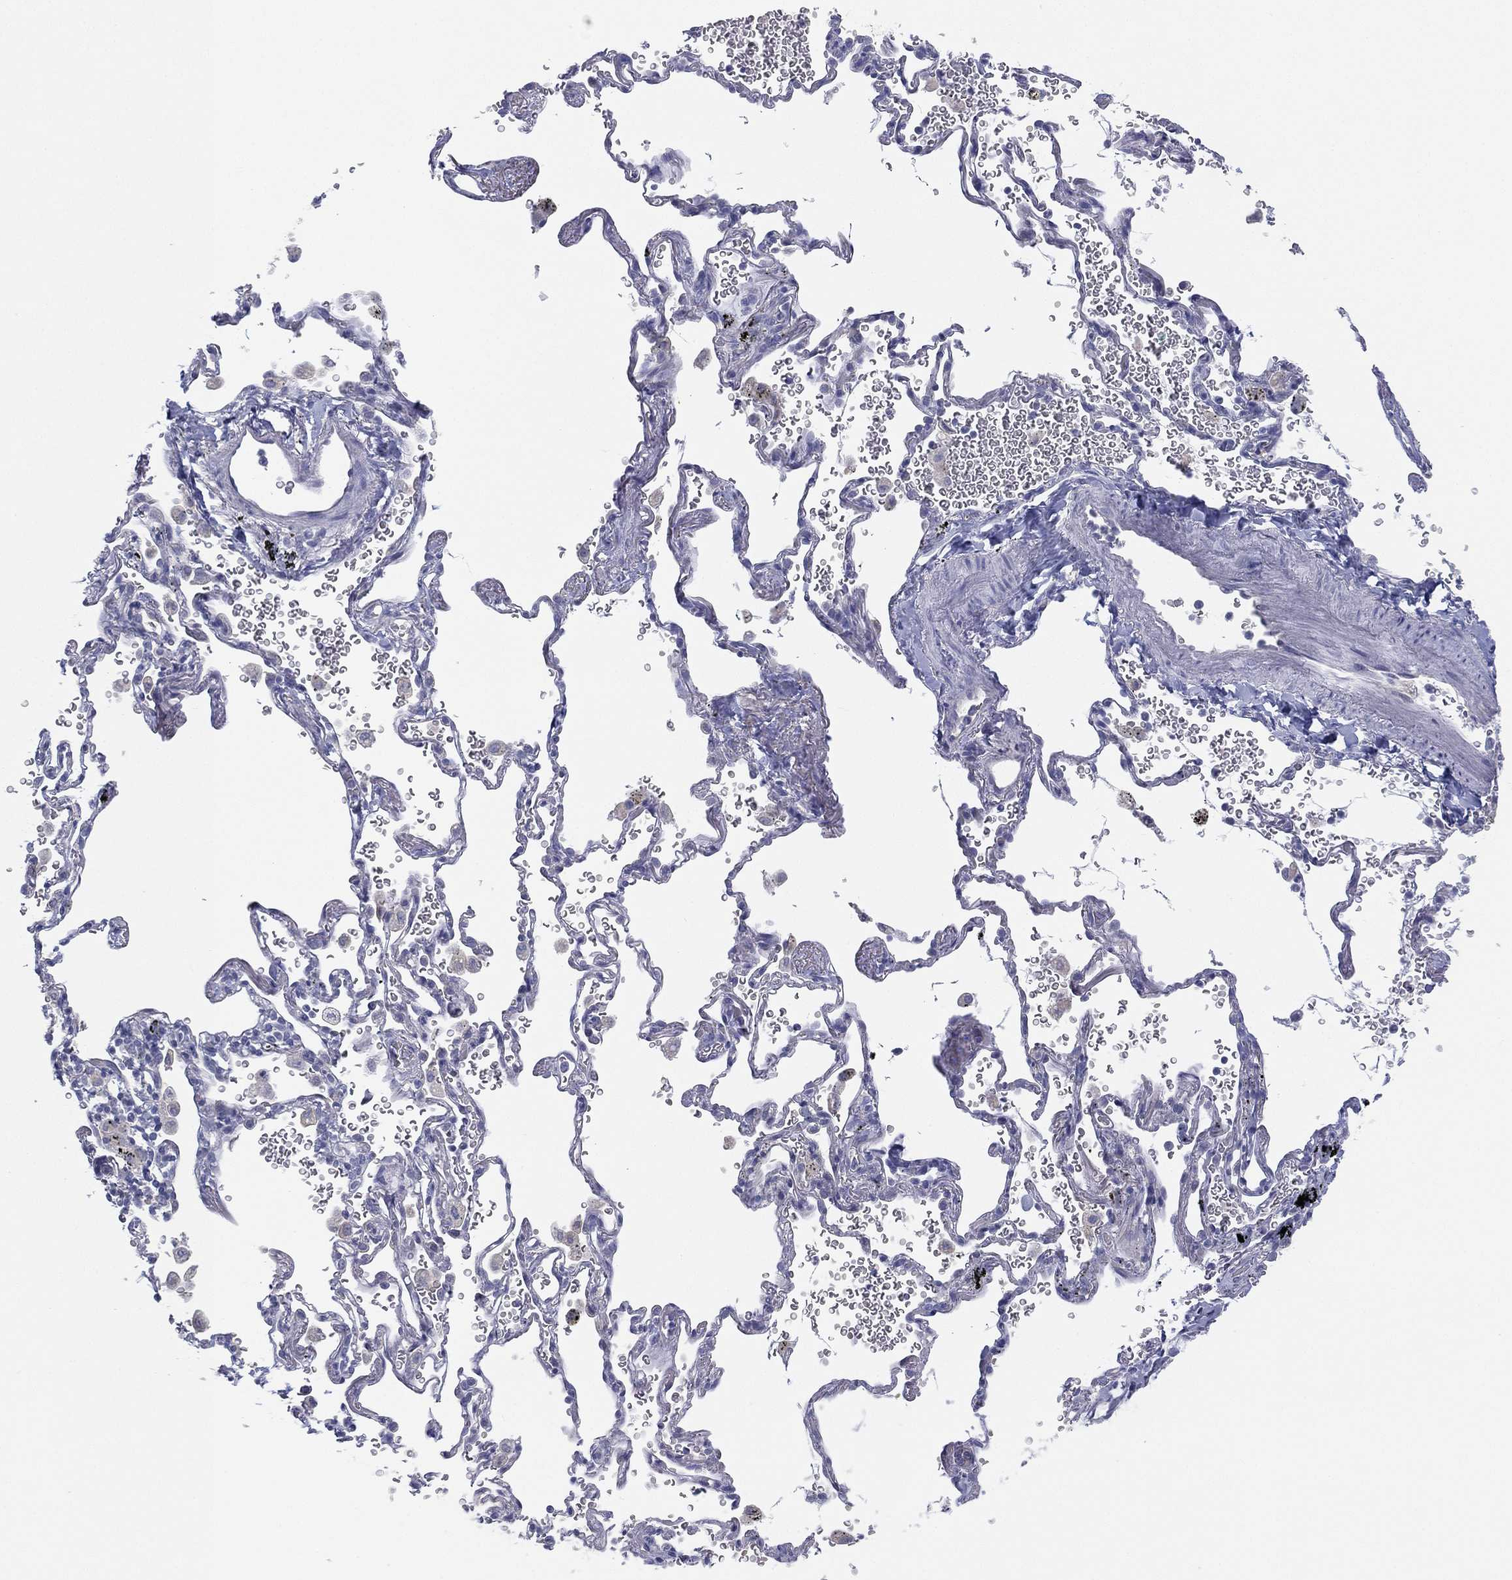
{"staining": {"intensity": "negative", "quantity": "none", "location": "none"}, "tissue": "soft tissue", "cell_type": "Fibroblasts", "image_type": "normal", "snomed": [{"axis": "morphology", "description": "Normal tissue, NOS"}, {"axis": "morphology", "description": "Adenocarcinoma, NOS"}, {"axis": "topography", "description": "Cartilage tissue"}, {"axis": "topography", "description": "Lung"}], "caption": "Human soft tissue stained for a protein using immunohistochemistry exhibits no expression in fibroblasts.", "gene": "CYP2D6", "patient": {"sex": "male", "age": 59}}